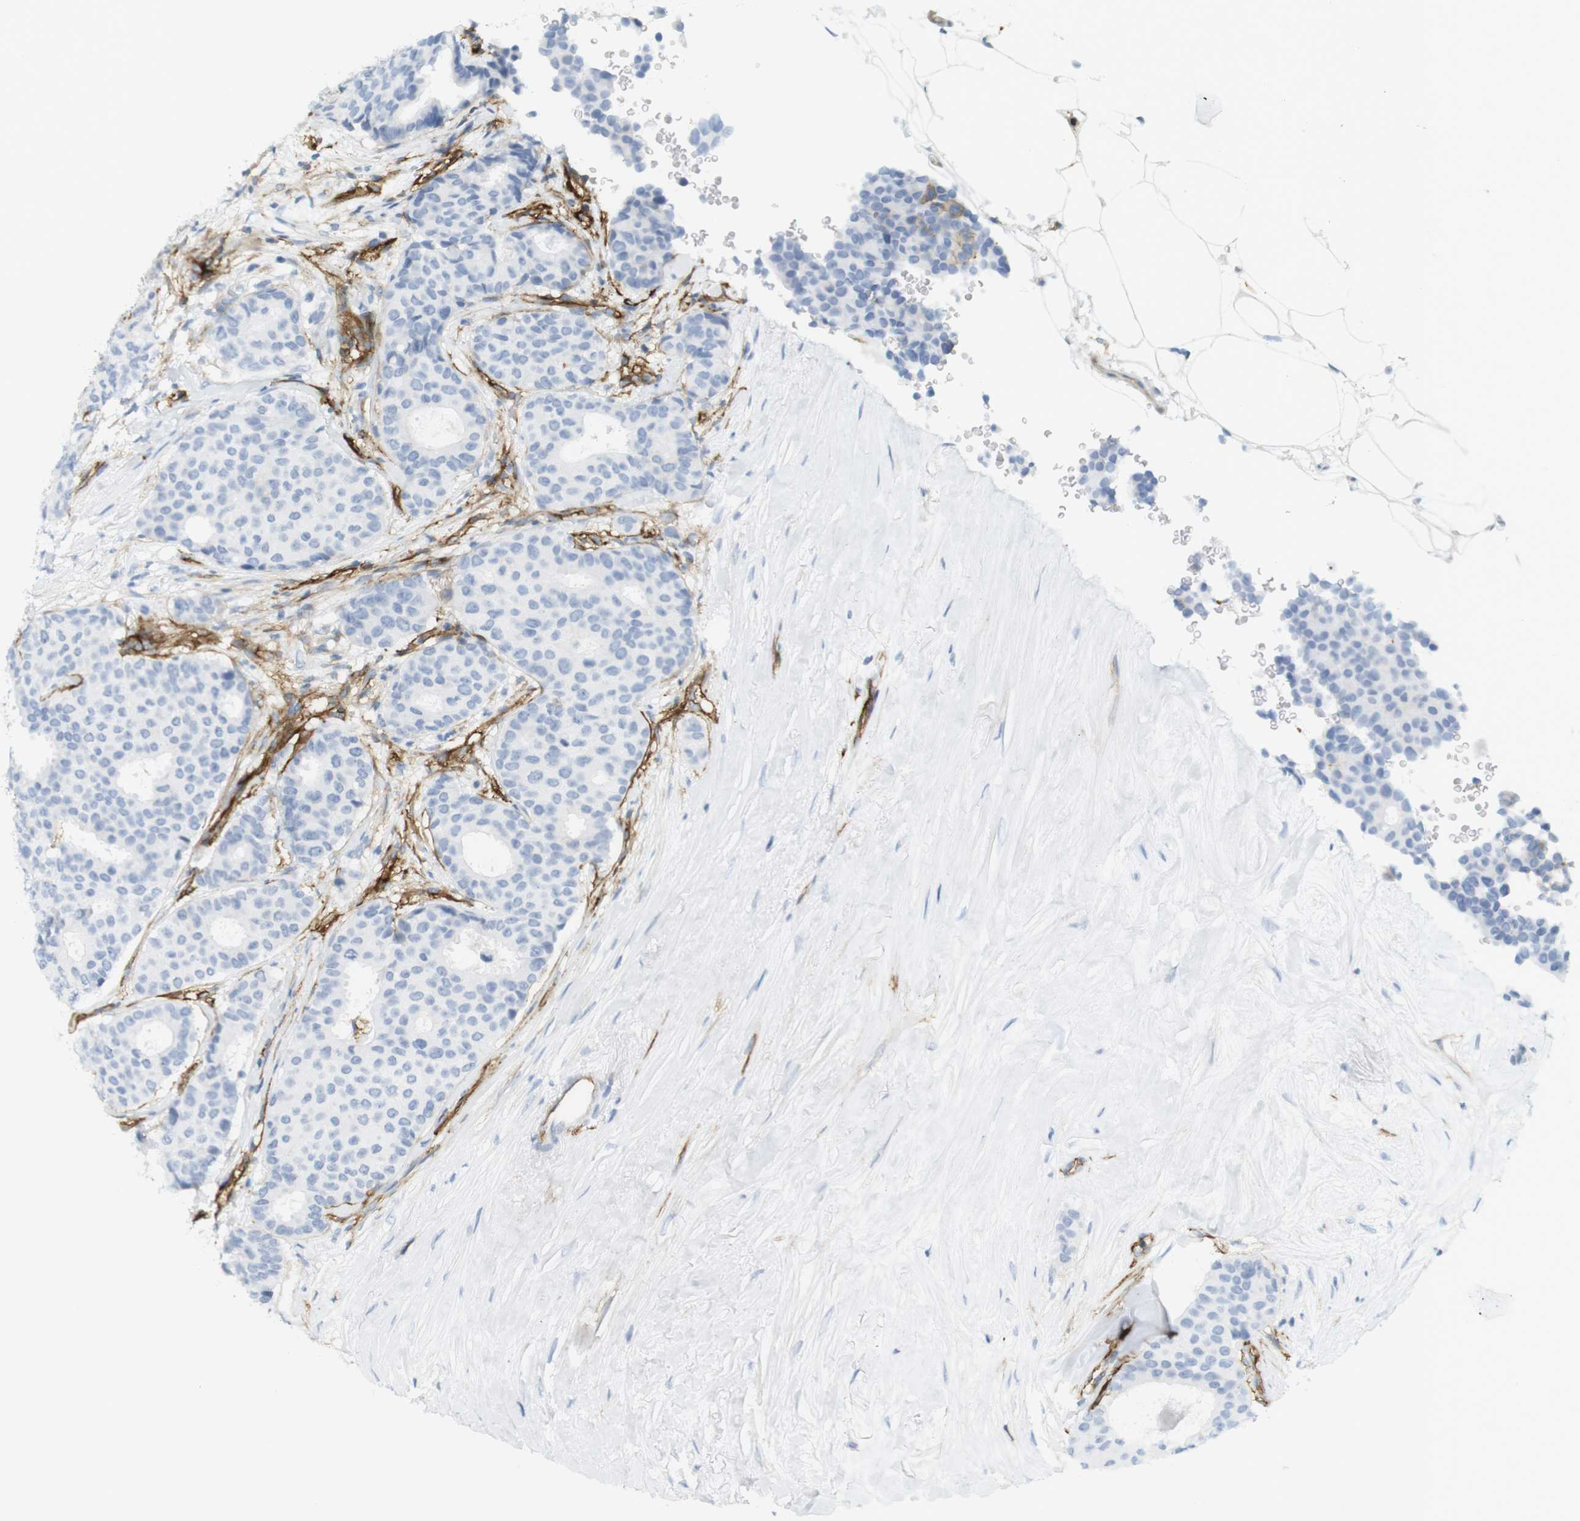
{"staining": {"intensity": "negative", "quantity": "none", "location": "none"}, "tissue": "breast cancer", "cell_type": "Tumor cells", "image_type": "cancer", "snomed": [{"axis": "morphology", "description": "Duct carcinoma"}, {"axis": "topography", "description": "Breast"}], "caption": "Human breast cancer (intraductal carcinoma) stained for a protein using IHC reveals no staining in tumor cells.", "gene": "F2R", "patient": {"sex": "female", "age": 75}}